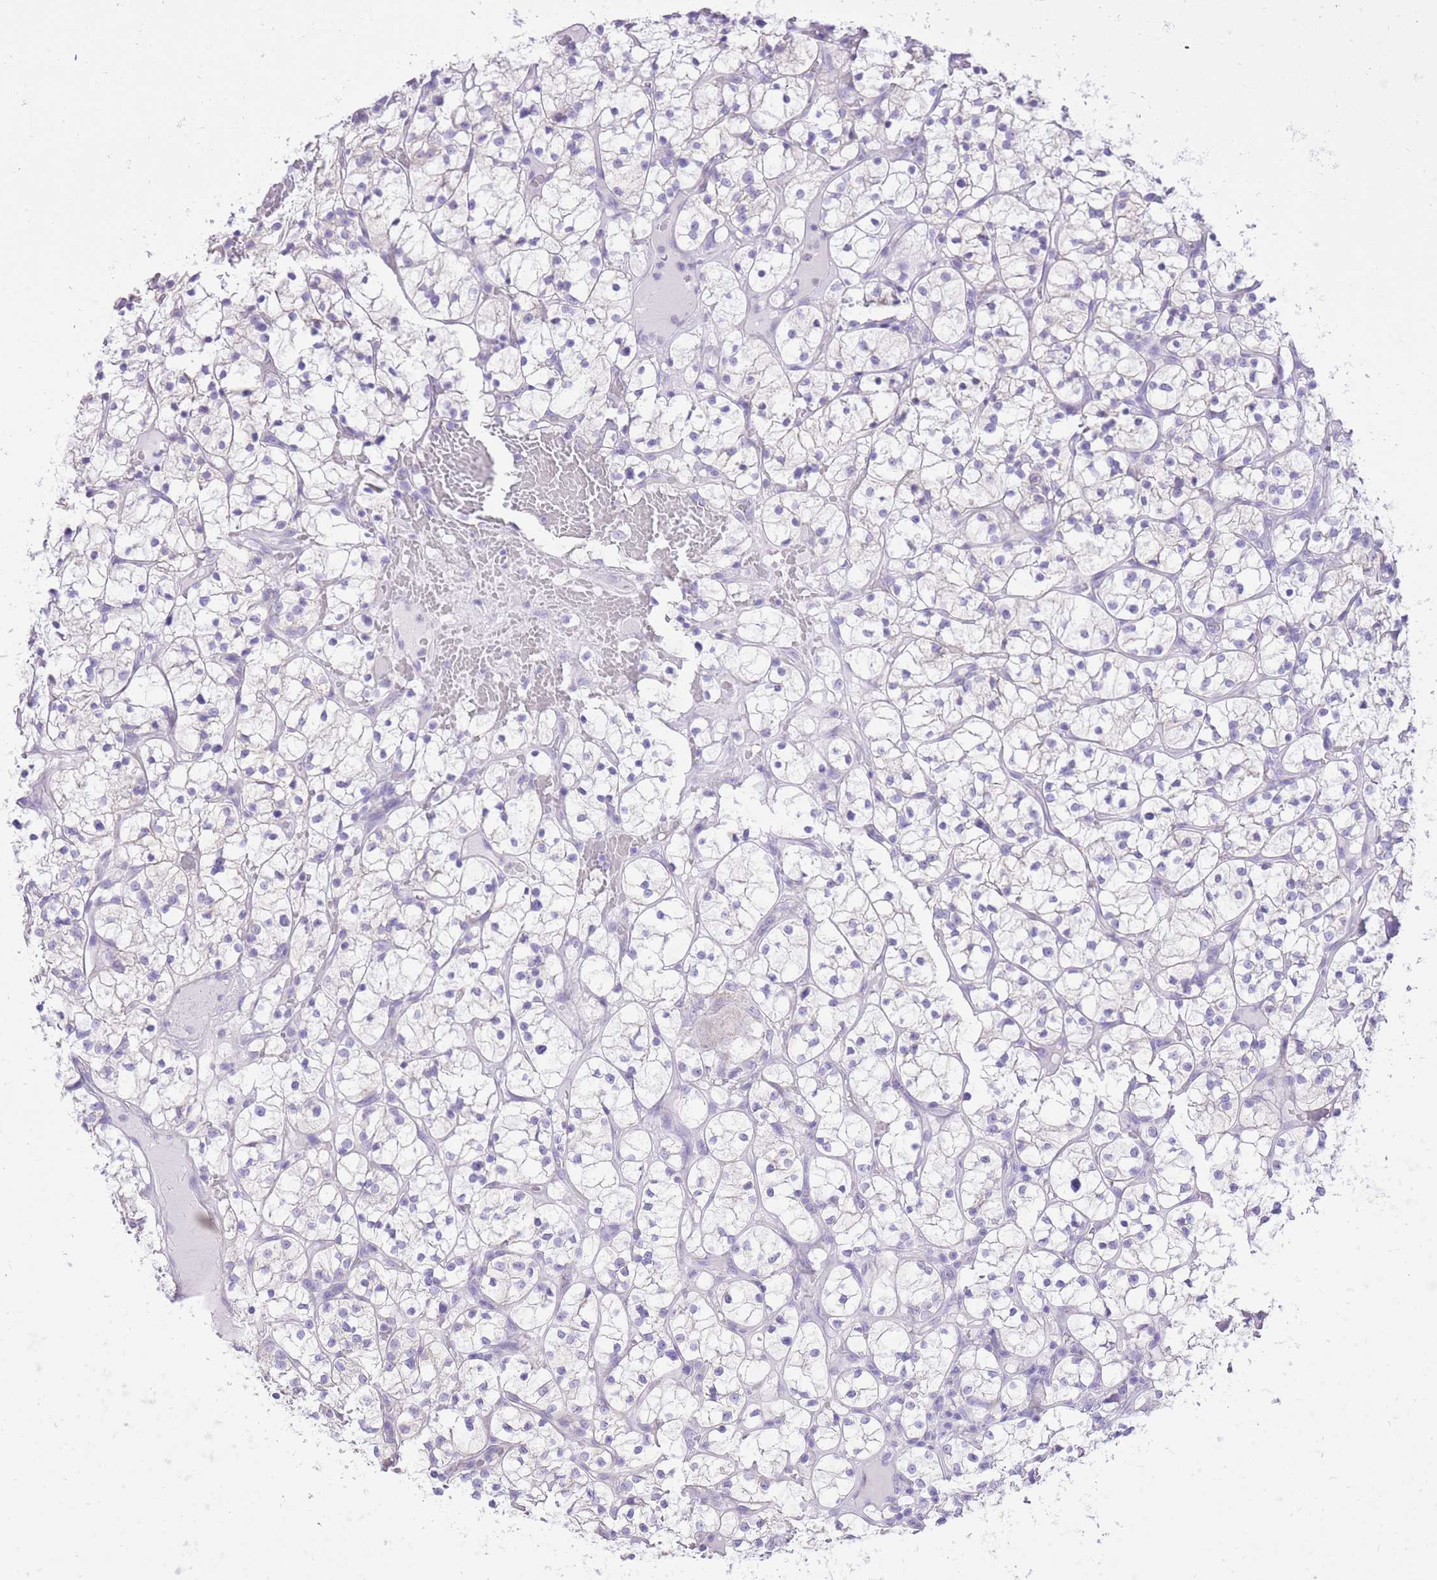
{"staining": {"intensity": "negative", "quantity": "none", "location": "none"}, "tissue": "renal cancer", "cell_type": "Tumor cells", "image_type": "cancer", "snomed": [{"axis": "morphology", "description": "Adenocarcinoma, NOS"}, {"axis": "topography", "description": "Kidney"}], "caption": "The photomicrograph shows no staining of tumor cells in renal cancer (adenocarcinoma).", "gene": "SLC4A4", "patient": {"sex": "female", "age": 64}}